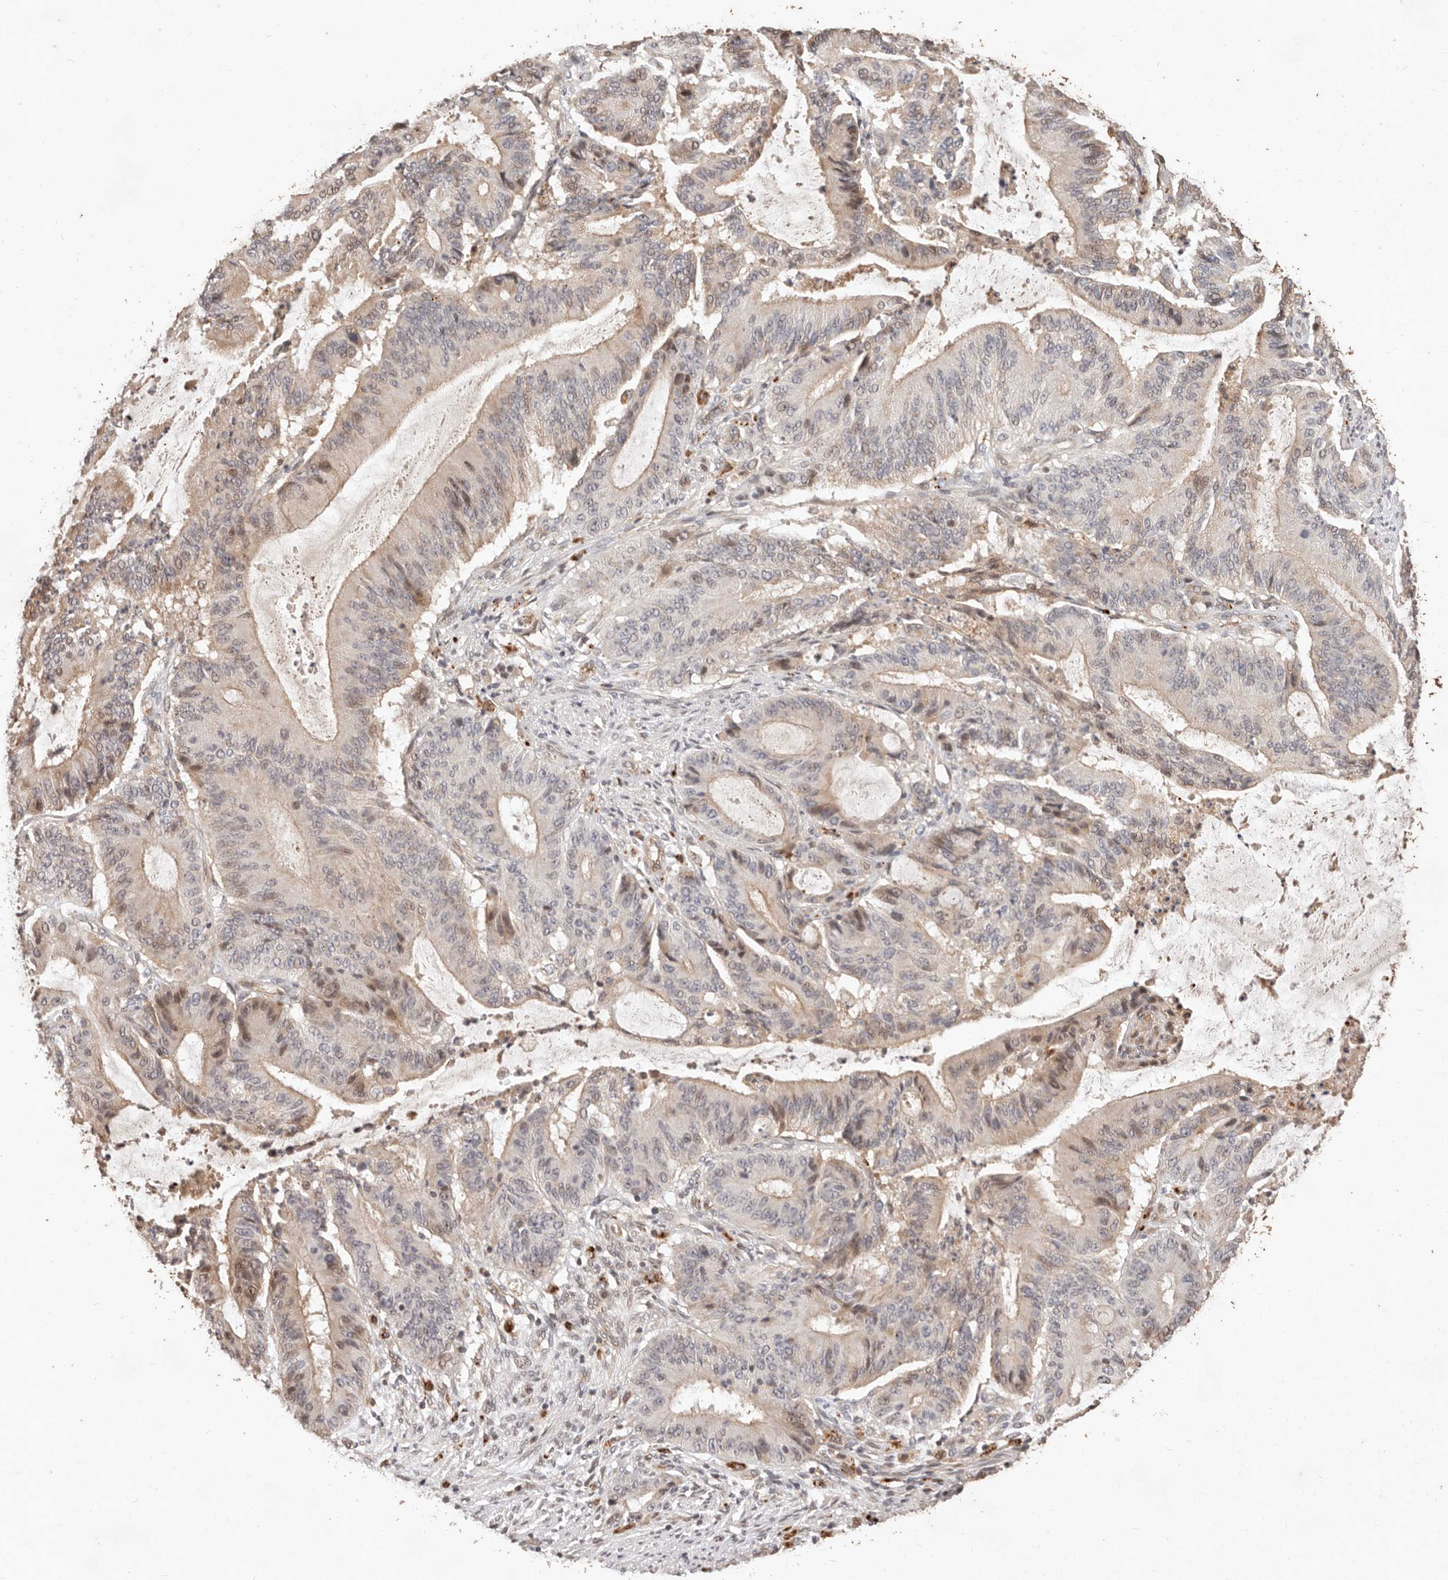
{"staining": {"intensity": "moderate", "quantity": "<25%", "location": "cytoplasmic/membranous,nuclear"}, "tissue": "liver cancer", "cell_type": "Tumor cells", "image_type": "cancer", "snomed": [{"axis": "morphology", "description": "Normal tissue, NOS"}, {"axis": "morphology", "description": "Cholangiocarcinoma"}, {"axis": "topography", "description": "Liver"}, {"axis": "topography", "description": "Peripheral nerve tissue"}], "caption": "Tumor cells exhibit low levels of moderate cytoplasmic/membranous and nuclear expression in approximately <25% of cells in liver cancer (cholangiocarcinoma). The protein of interest is shown in brown color, while the nuclei are stained blue.", "gene": "KIF9", "patient": {"sex": "female", "age": 73}}